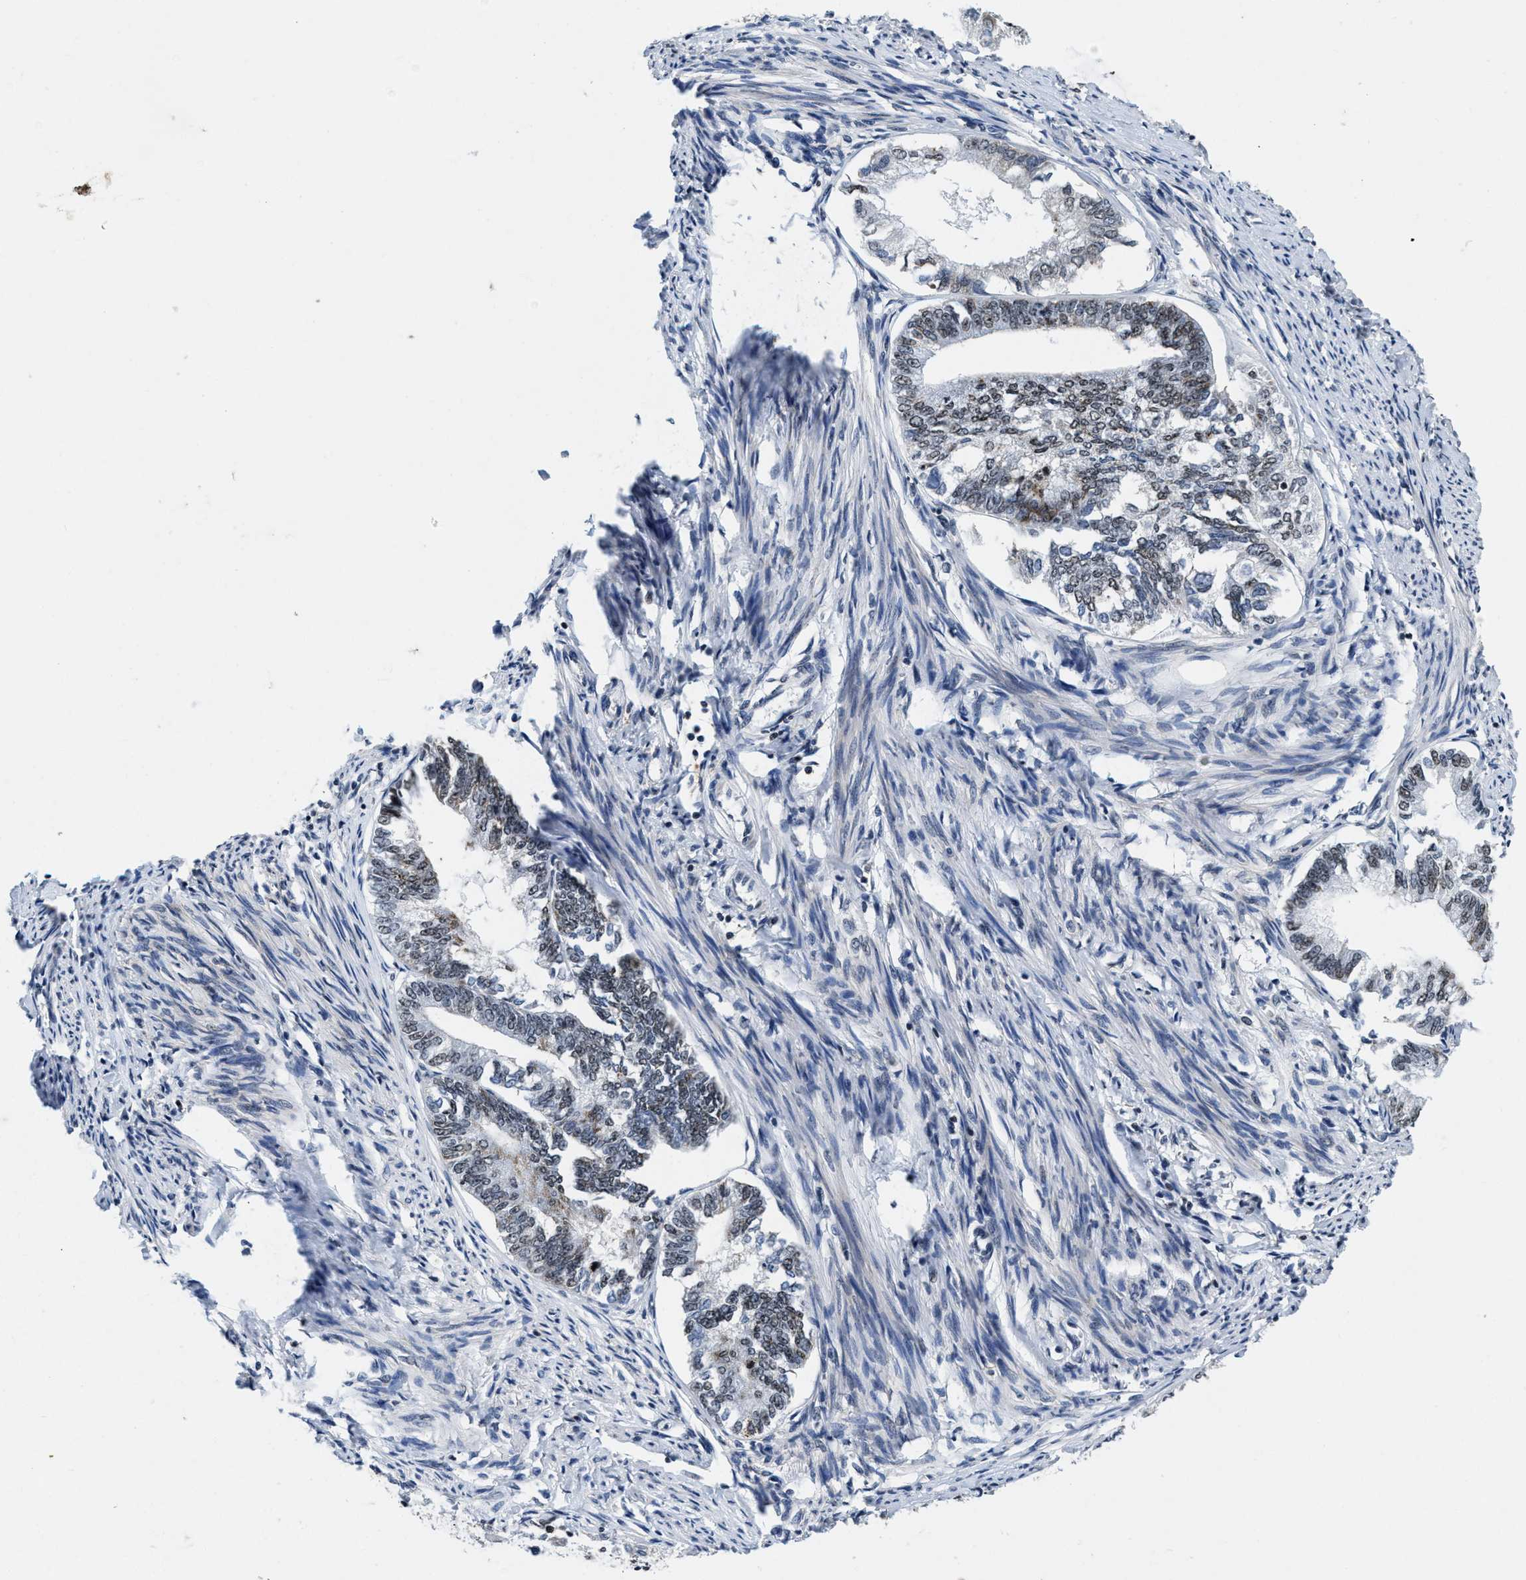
{"staining": {"intensity": "weak", "quantity": "25%-75%", "location": "nuclear"}, "tissue": "endometrial cancer", "cell_type": "Tumor cells", "image_type": "cancer", "snomed": [{"axis": "morphology", "description": "Adenocarcinoma, NOS"}, {"axis": "topography", "description": "Endometrium"}], "caption": "Endometrial cancer (adenocarcinoma) stained with a brown dye reveals weak nuclear positive expression in approximately 25%-75% of tumor cells.", "gene": "SUPT16H", "patient": {"sex": "female", "age": 86}}